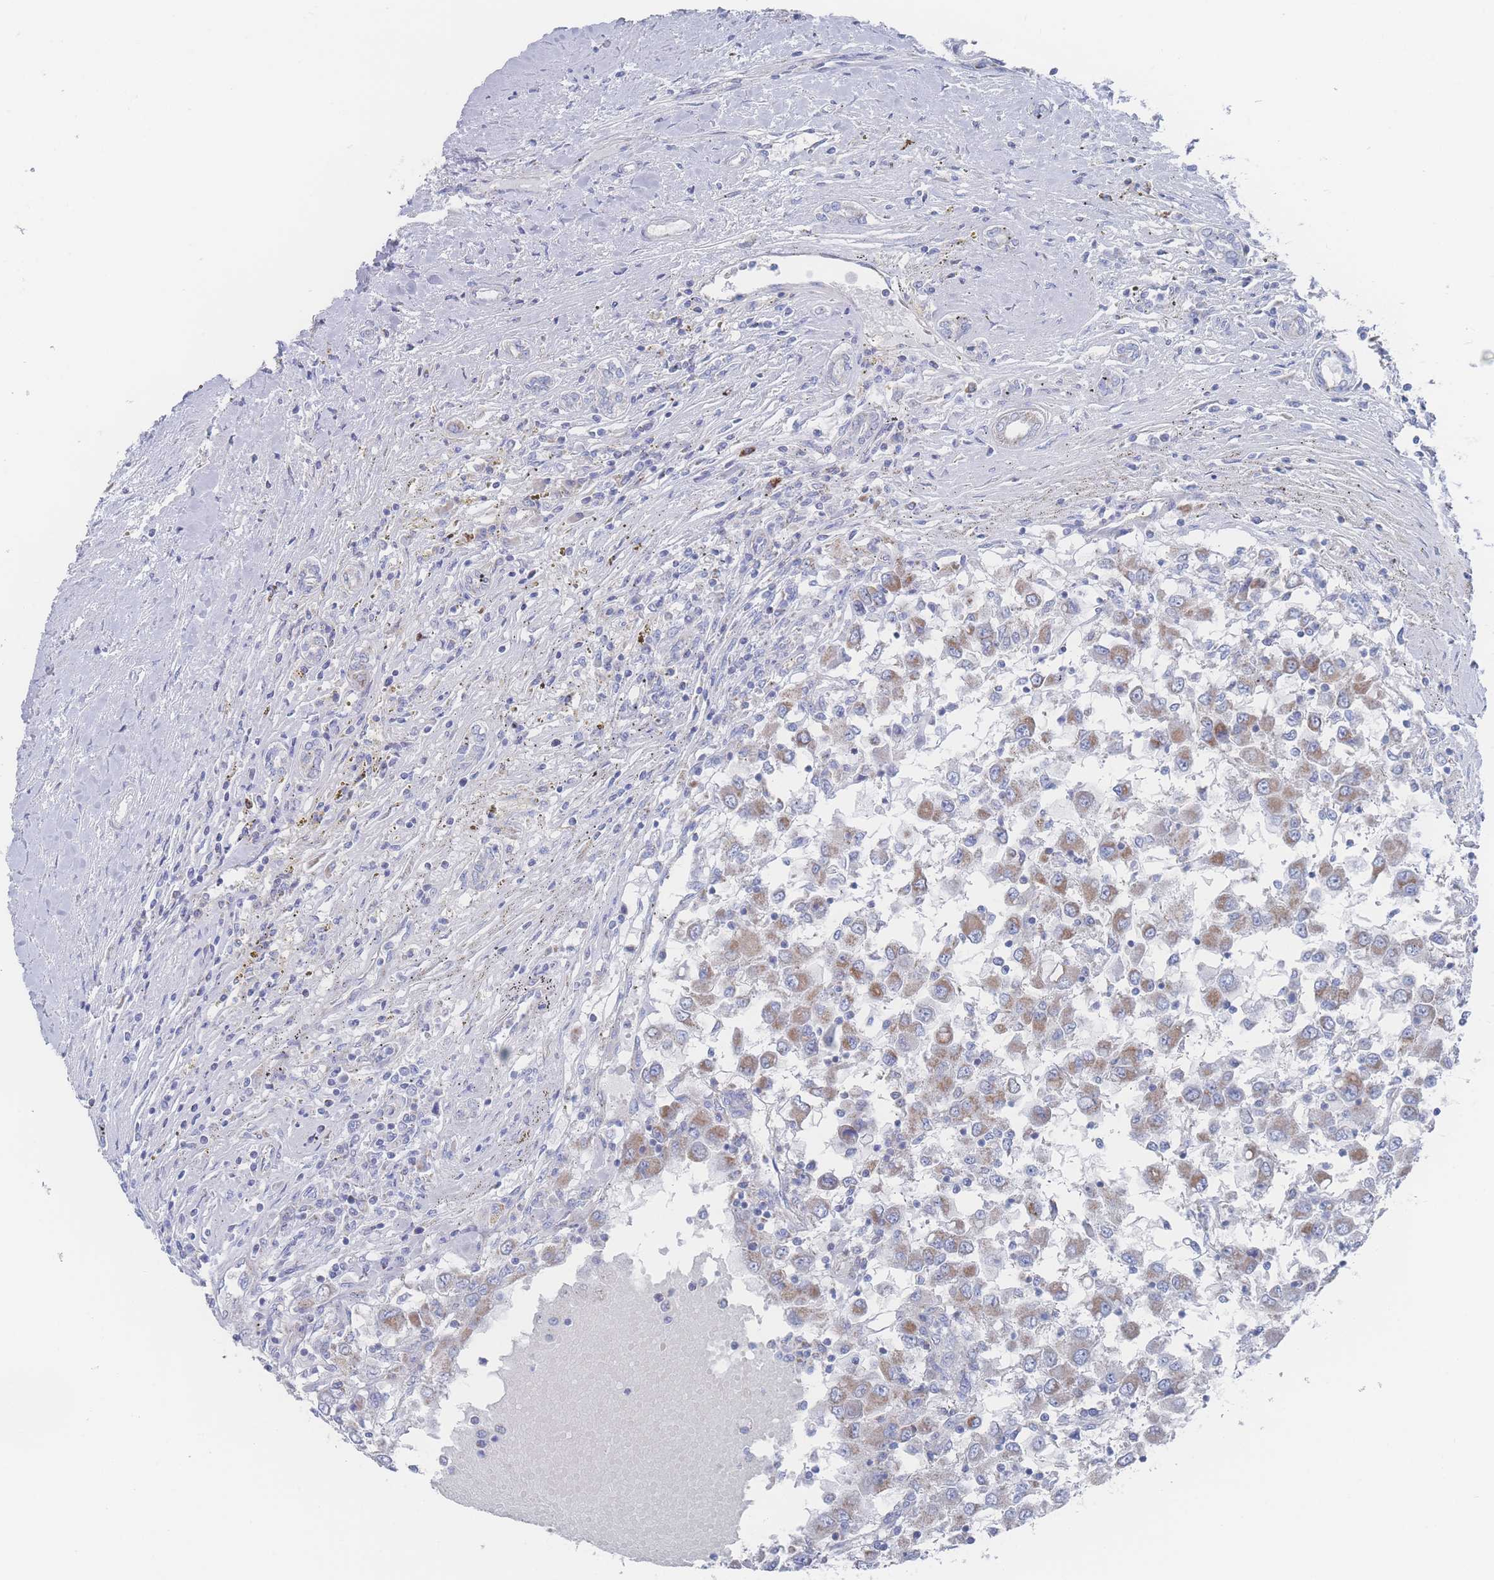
{"staining": {"intensity": "moderate", "quantity": ">75%", "location": "cytoplasmic/membranous"}, "tissue": "renal cancer", "cell_type": "Tumor cells", "image_type": "cancer", "snomed": [{"axis": "morphology", "description": "Adenocarcinoma, NOS"}, {"axis": "topography", "description": "Kidney"}], "caption": "Protein expression analysis of adenocarcinoma (renal) shows moderate cytoplasmic/membranous positivity in approximately >75% of tumor cells. The staining was performed using DAB to visualize the protein expression in brown, while the nuclei were stained in blue with hematoxylin (Magnification: 20x).", "gene": "SNPH", "patient": {"sex": "female", "age": 67}}